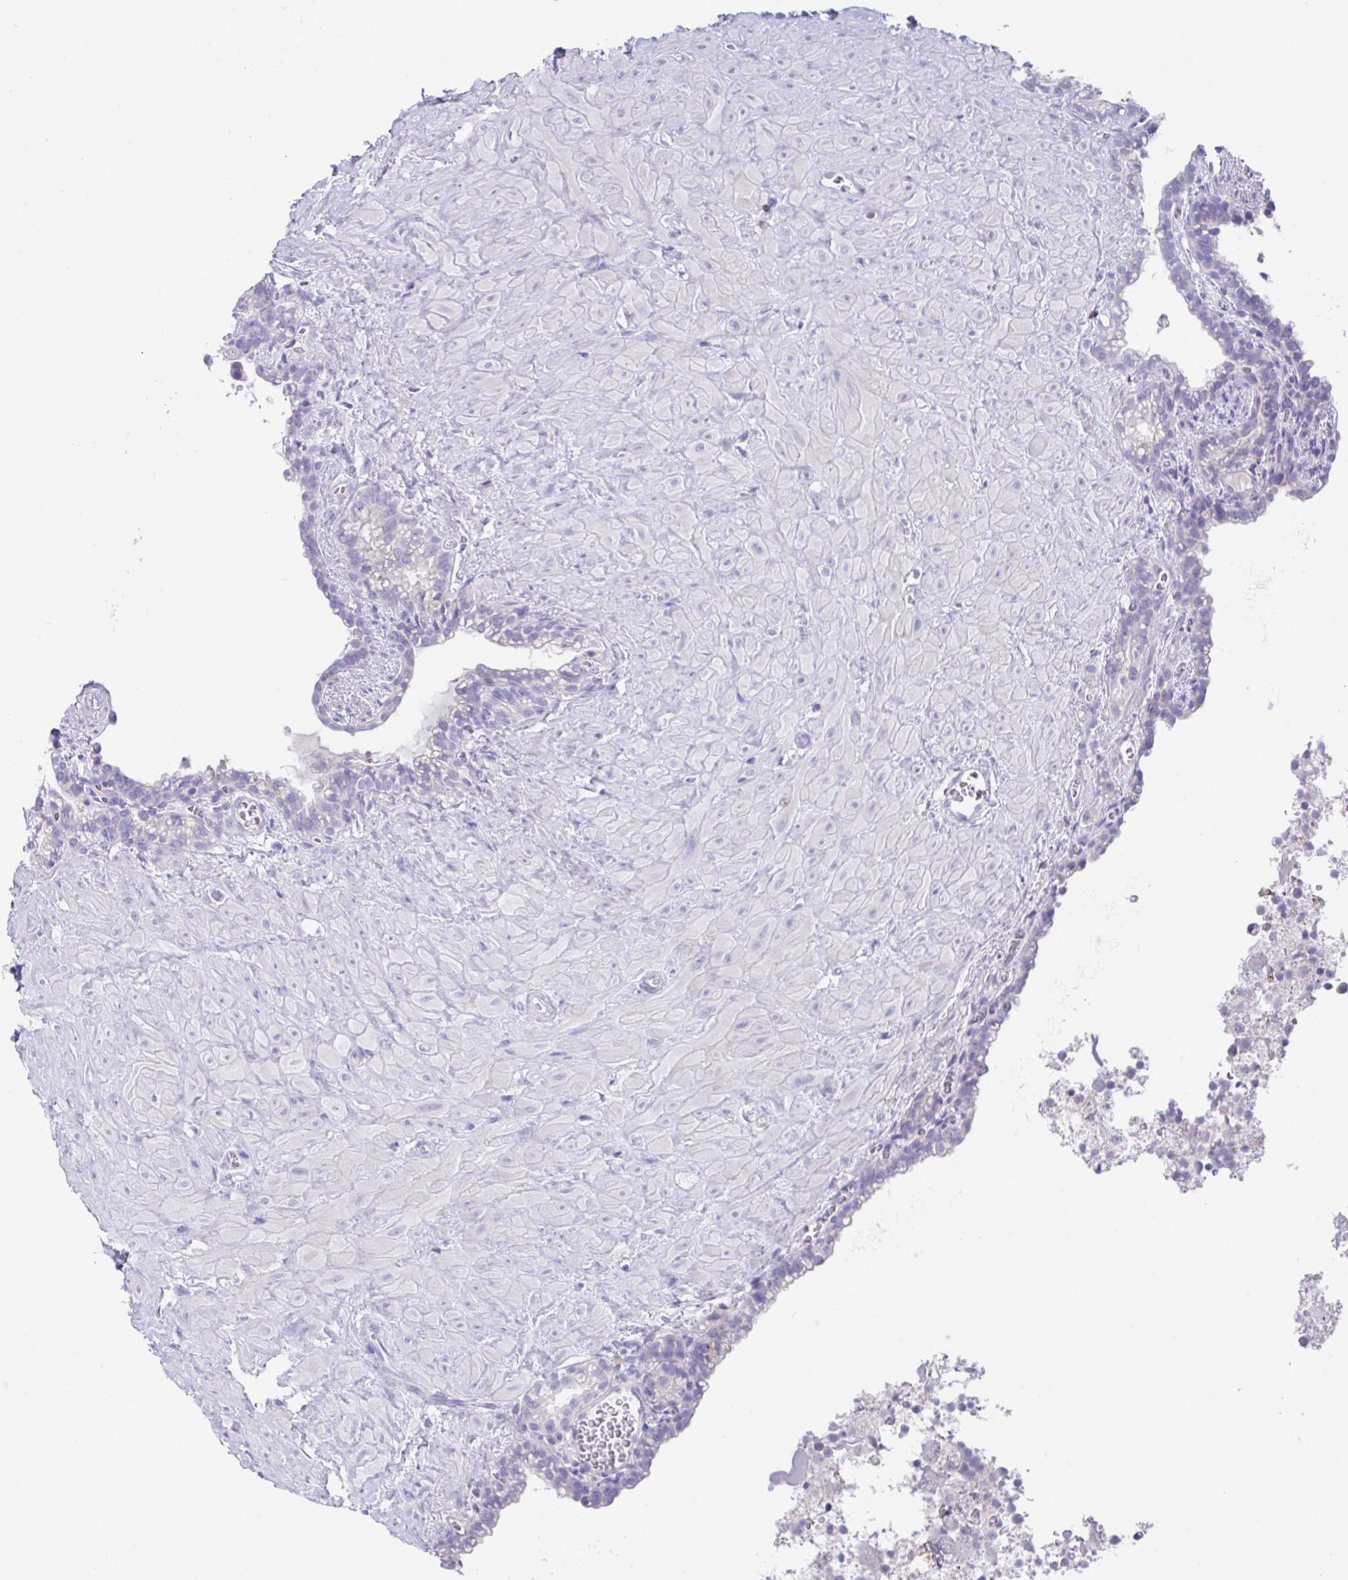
{"staining": {"intensity": "negative", "quantity": "none", "location": "none"}, "tissue": "seminal vesicle", "cell_type": "Glandular cells", "image_type": "normal", "snomed": [{"axis": "morphology", "description": "Normal tissue, NOS"}, {"axis": "topography", "description": "Seminal veicle"}], "caption": "A high-resolution histopathology image shows IHC staining of unremarkable seminal vesicle, which exhibits no significant staining in glandular cells.", "gene": "HACD4", "patient": {"sex": "male", "age": 76}}